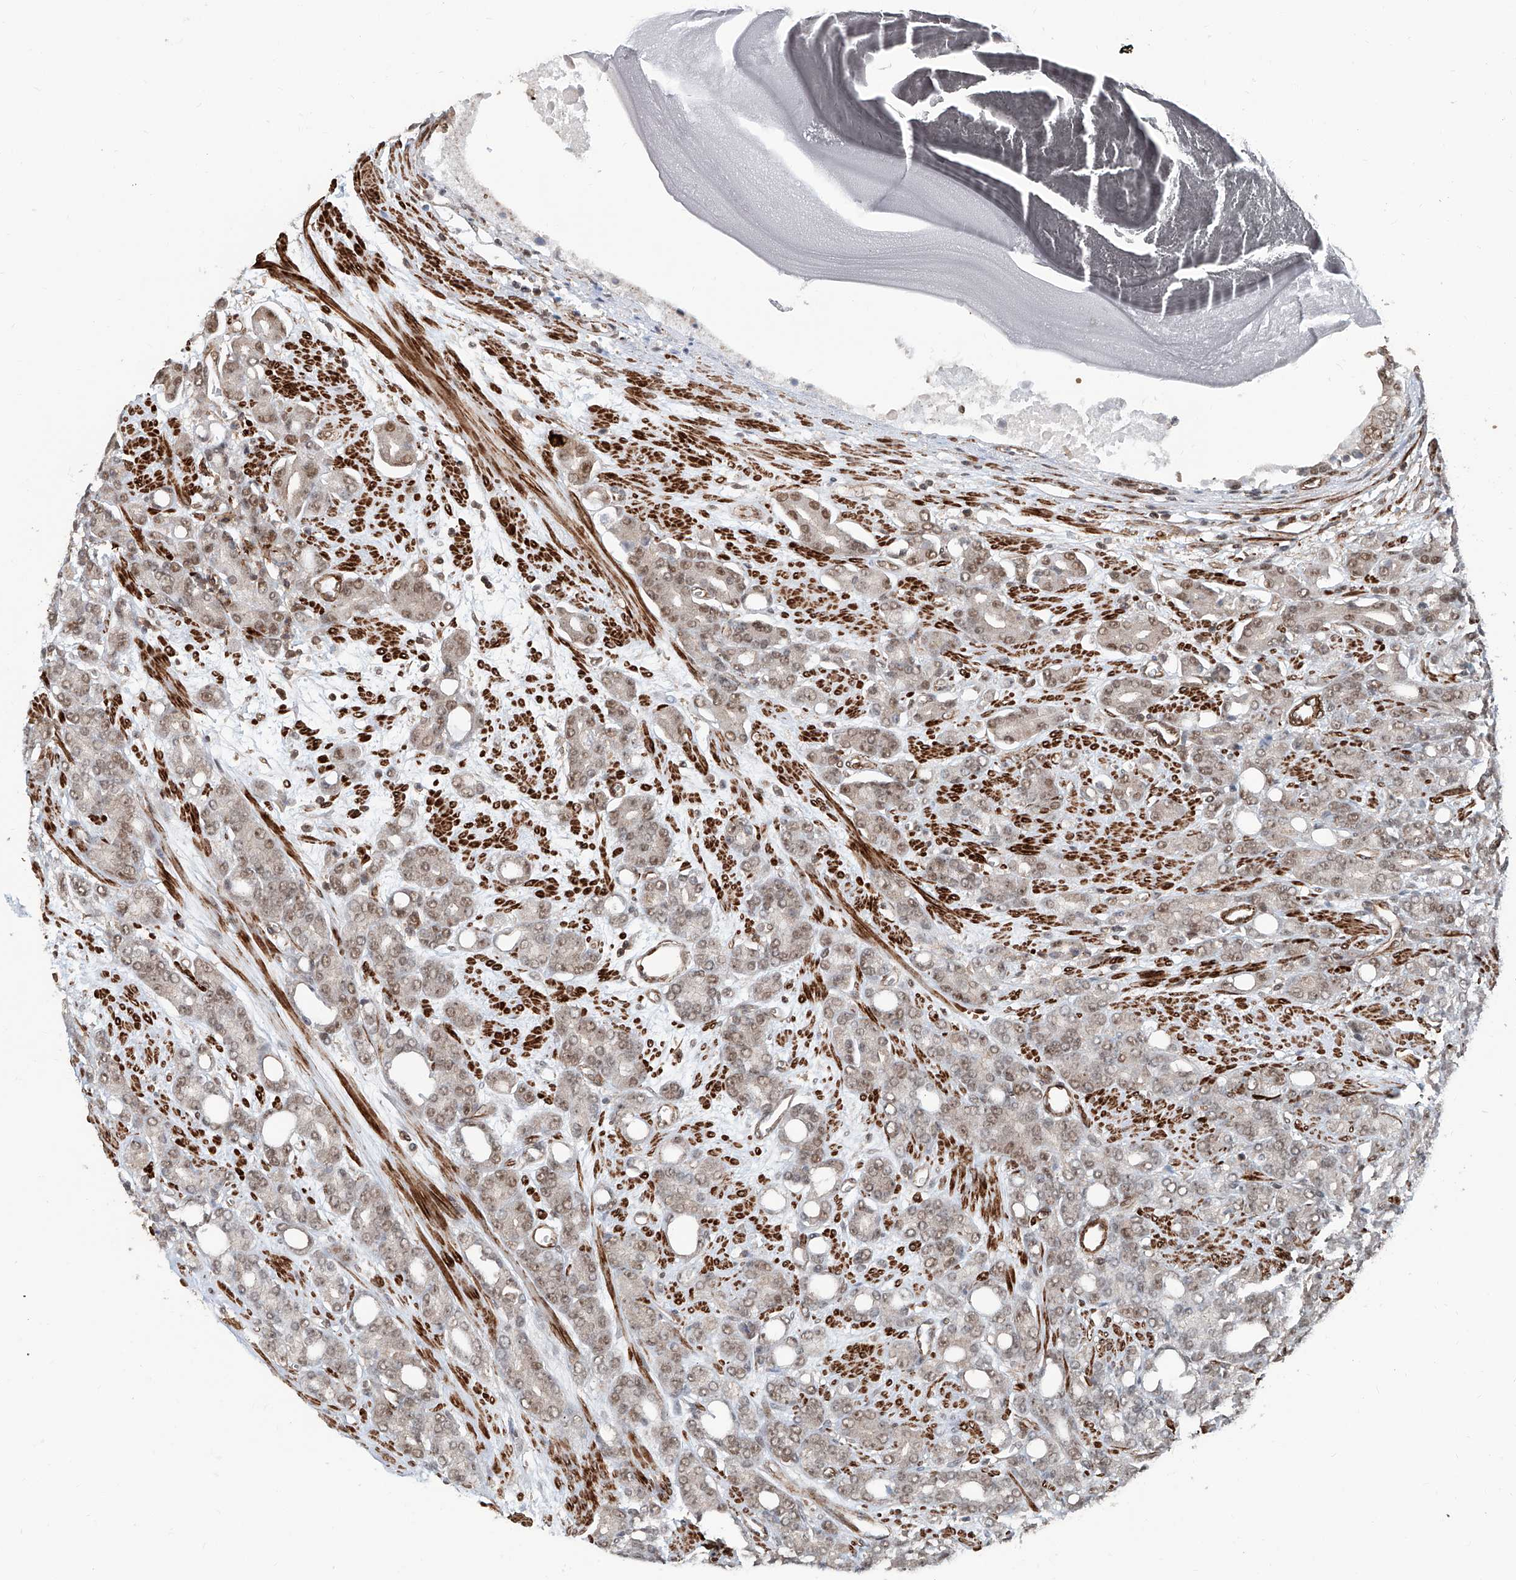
{"staining": {"intensity": "weak", "quantity": ">75%", "location": "nuclear"}, "tissue": "prostate cancer", "cell_type": "Tumor cells", "image_type": "cancer", "snomed": [{"axis": "morphology", "description": "Adenocarcinoma, High grade"}, {"axis": "topography", "description": "Prostate"}], "caption": "Protein analysis of high-grade adenocarcinoma (prostate) tissue reveals weak nuclear positivity in about >75% of tumor cells.", "gene": "SDE2", "patient": {"sex": "male", "age": 62}}